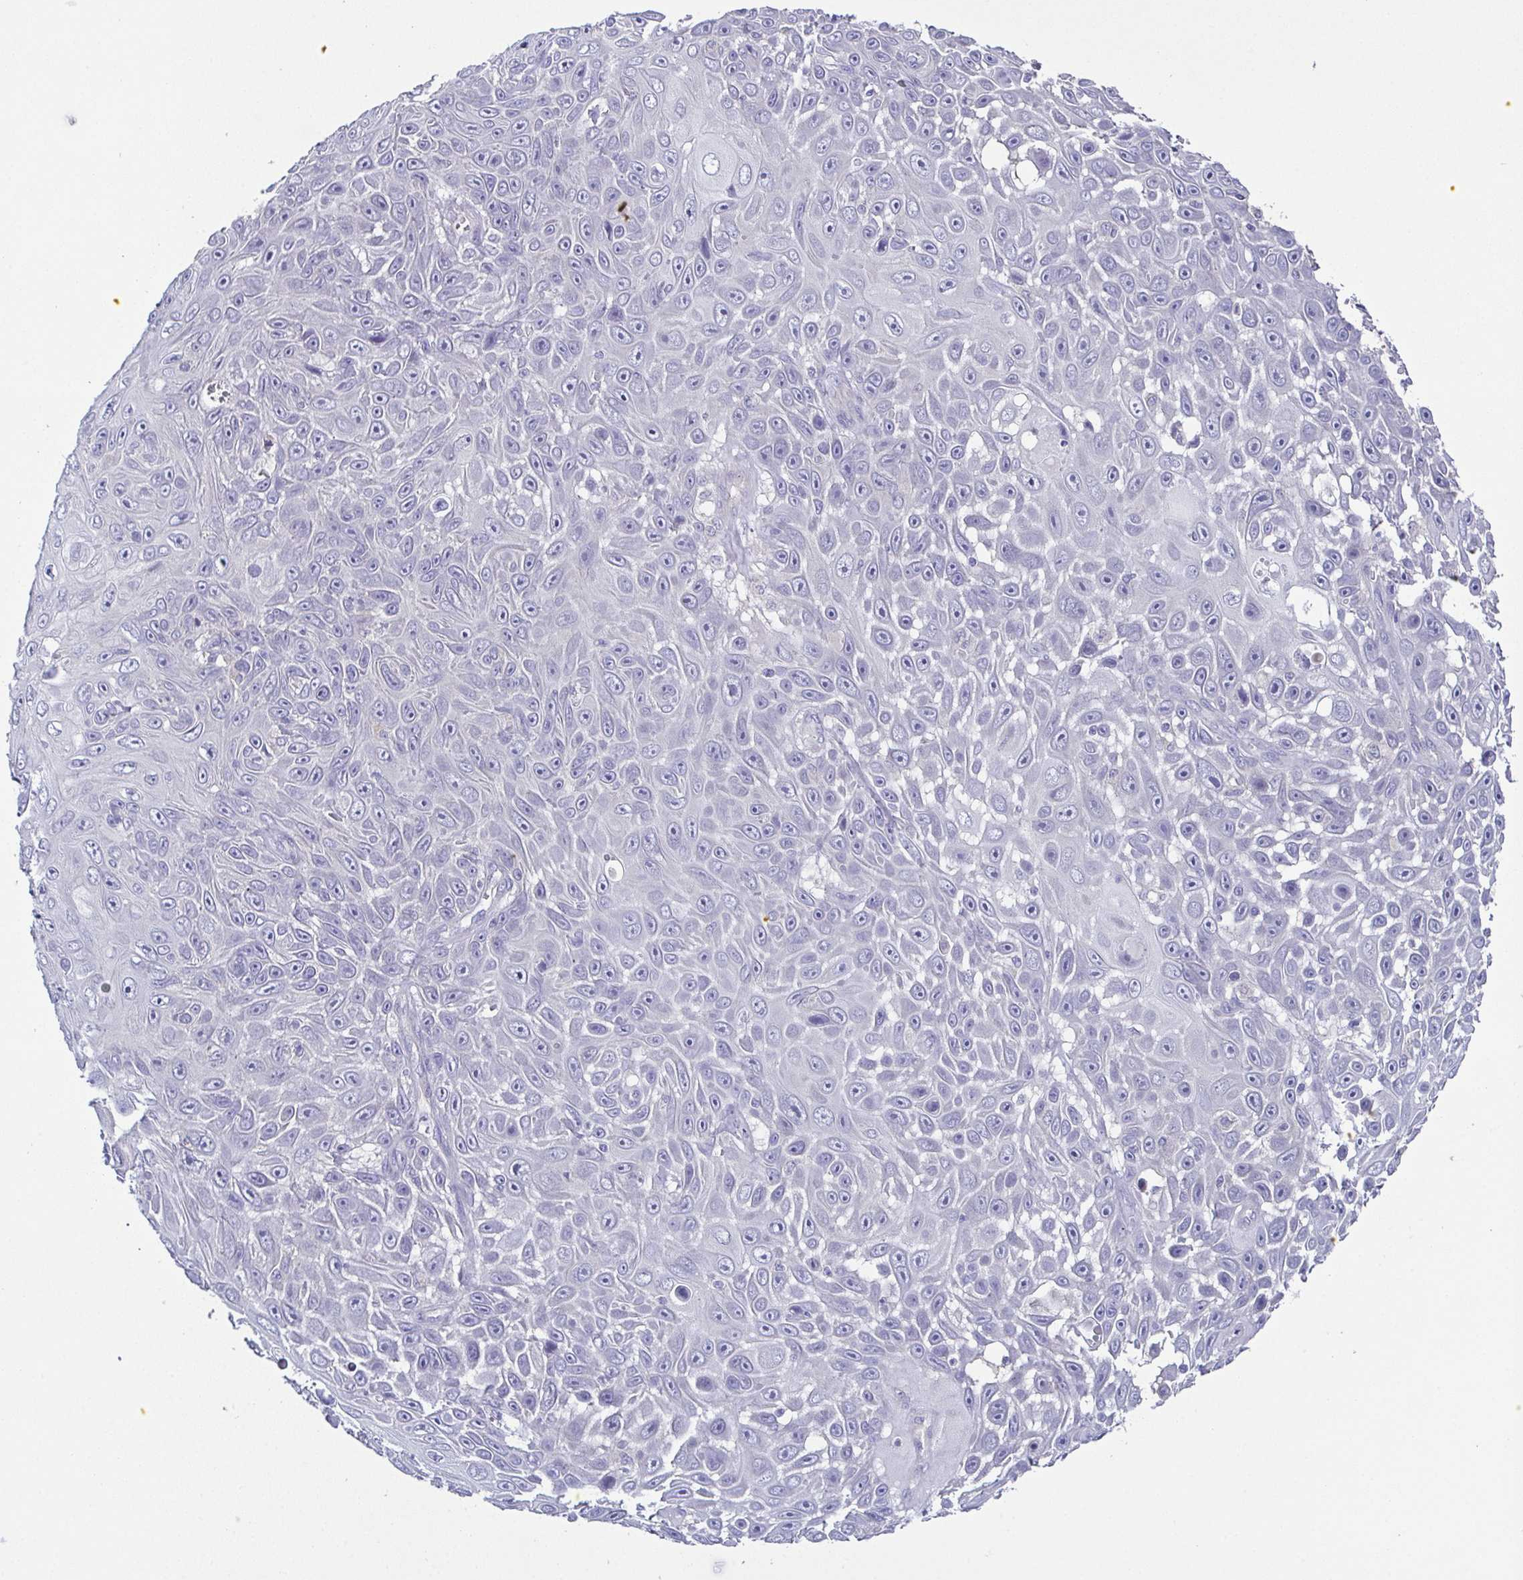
{"staining": {"intensity": "negative", "quantity": "none", "location": "none"}, "tissue": "skin cancer", "cell_type": "Tumor cells", "image_type": "cancer", "snomed": [{"axis": "morphology", "description": "Squamous cell carcinoma, NOS"}, {"axis": "topography", "description": "Skin"}], "caption": "This is an immunohistochemistry (IHC) micrograph of human skin cancer. There is no staining in tumor cells.", "gene": "CFAP97D1", "patient": {"sex": "male", "age": 82}}